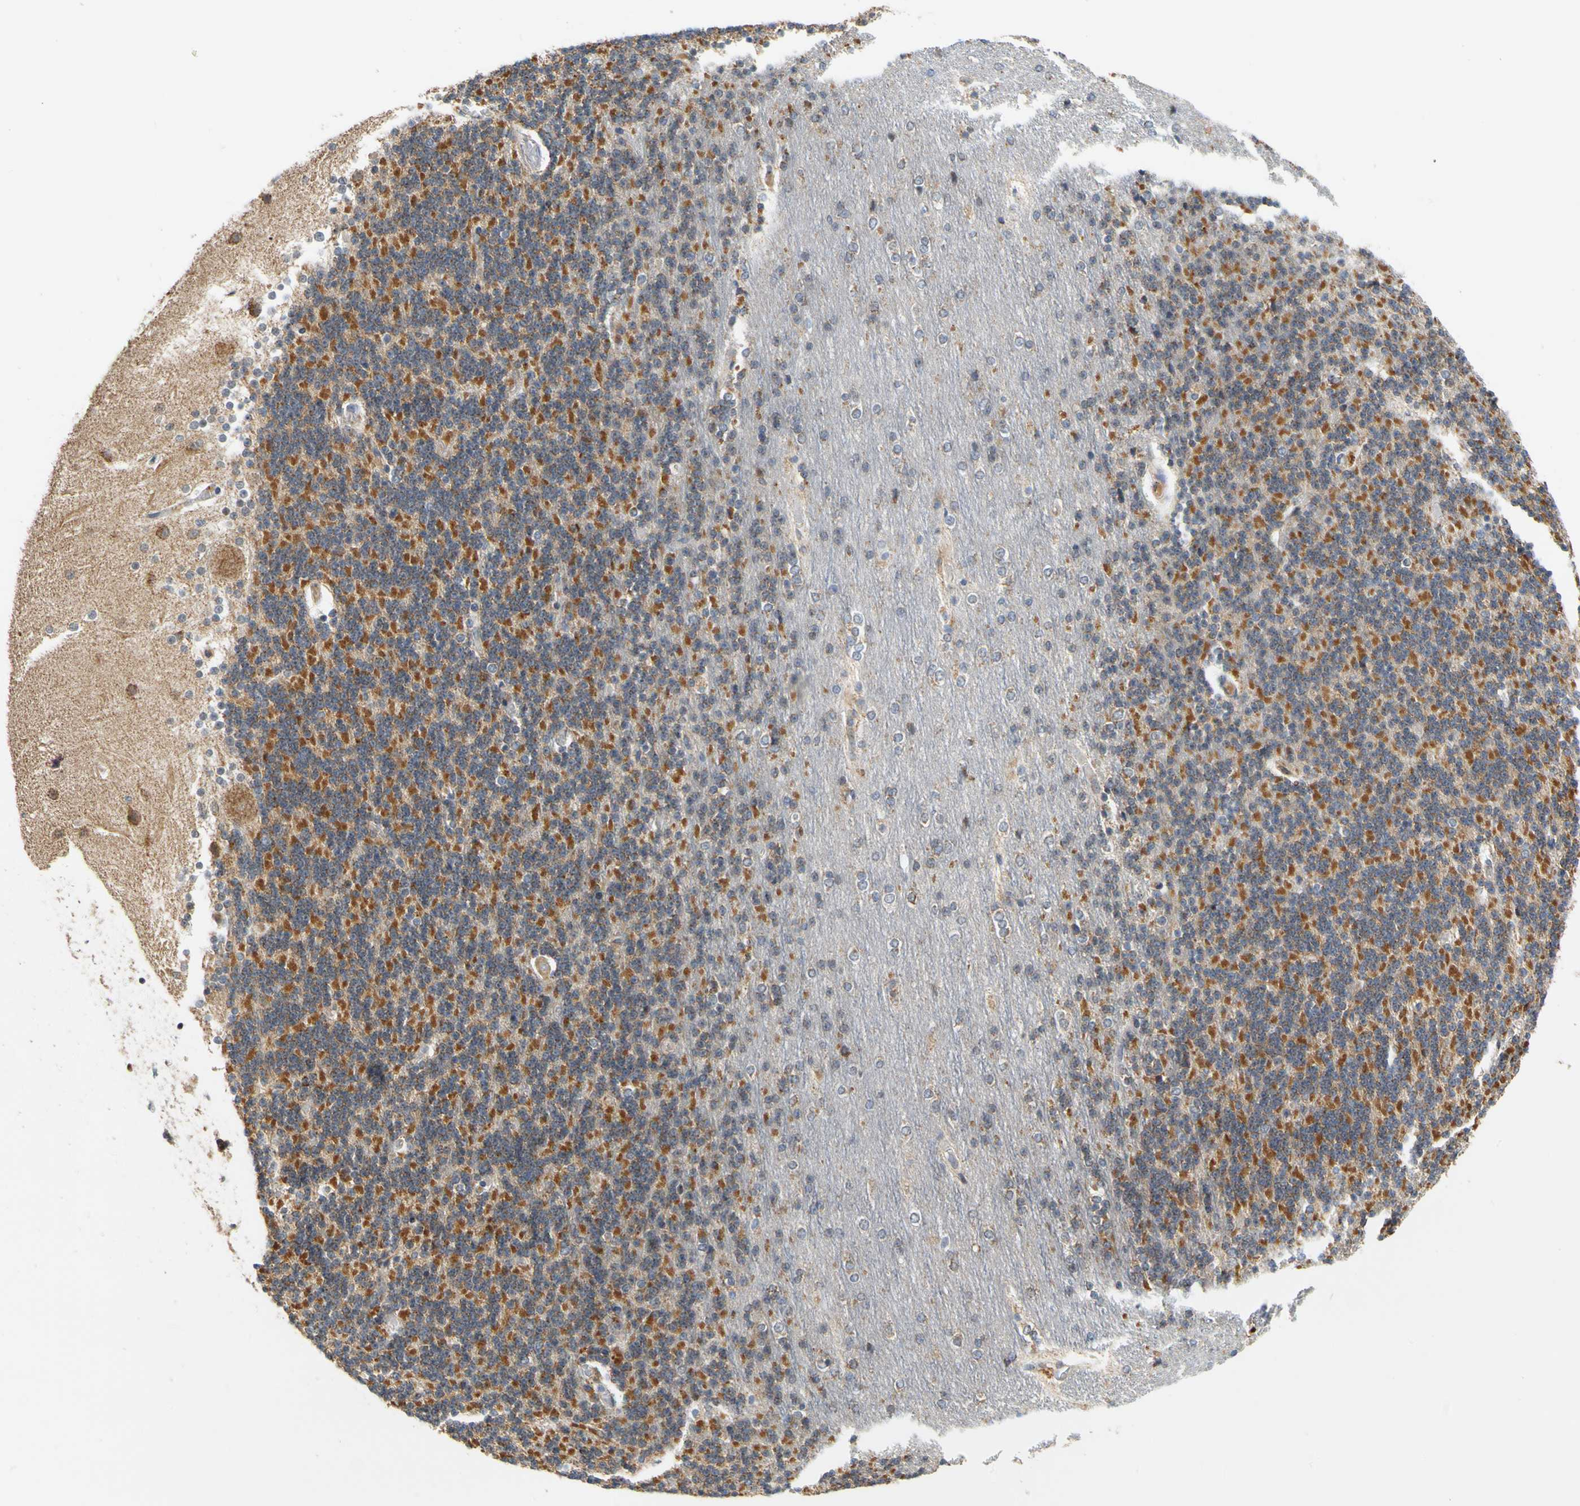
{"staining": {"intensity": "moderate", "quantity": "25%-75%", "location": "cytoplasmic/membranous"}, "tissue": "cerebellum", "cell_type": "Cells in granular layer", "image_type": "normal", "snomed": [{"axis": "morphology", "description": "Normal tissue, NOS"}, {"axis": "topography", "description": "Cerebellum"}], "caption": "Immunohistochemistry (IHC) (DAB) staining of benign cerebellum reveals moderate cytoplasmic/membranous protein staining in about 25%-75% of cells in granular layer.", "gene": "SFXN3", "patient": {"sex": "female", "age": 54}}